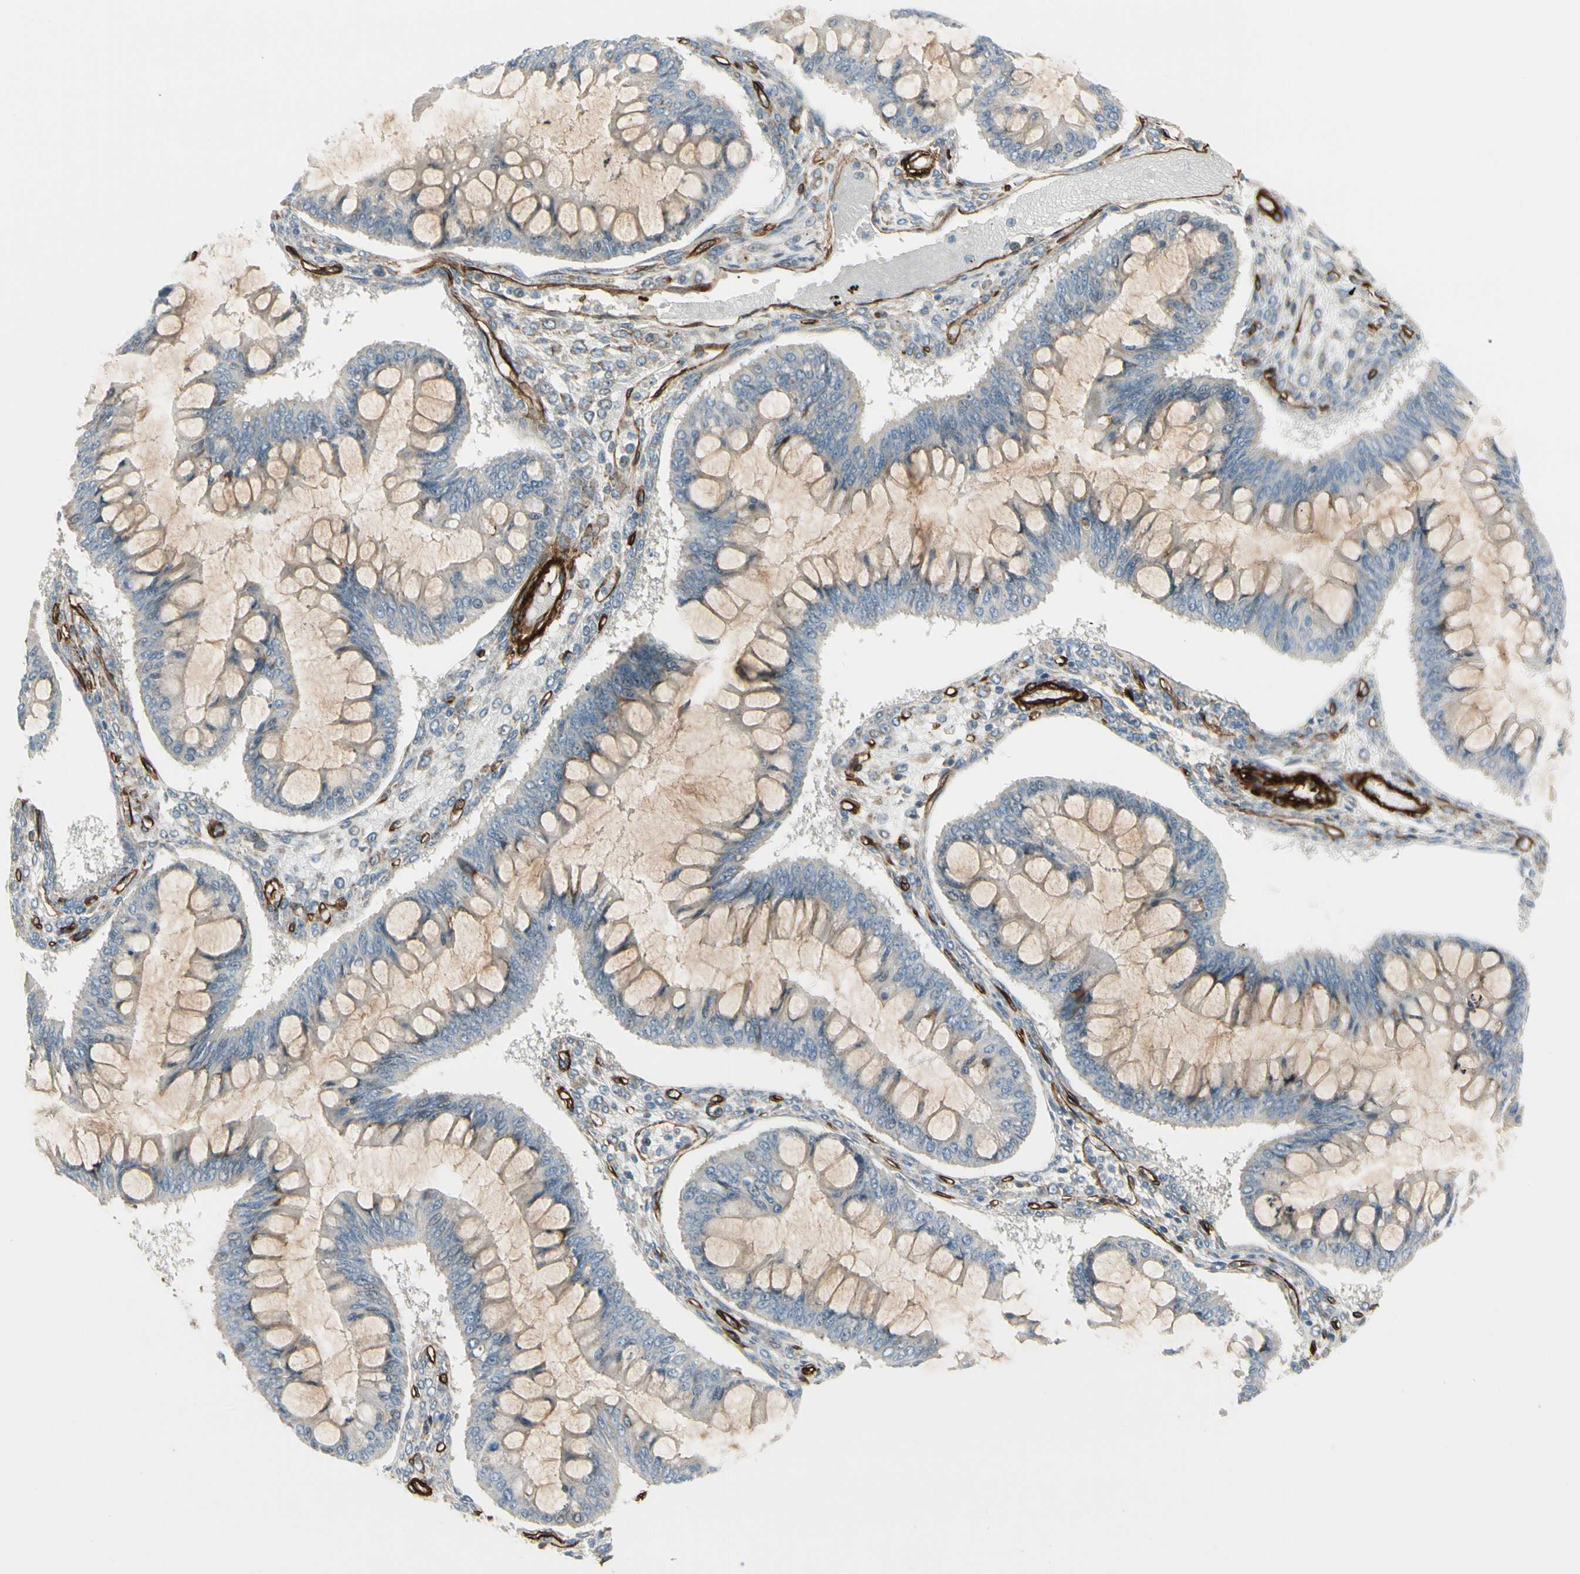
{"staining": {"intensity": "negative", "quantity": "none", "location": "none"}, "tissue": "ovarian cancer", "cell_type": "Tumor cells", "image_type": "cancer", "snomed": [{"axis": "morphology", "description": "Cystadenocarcinoma, mucinous, NOS"}, {"axis": "topography", "description": "Ovary"}], "caption": "There is no significant positivity in tumor cells of mucinous cystadenocarcinoma (ovarian). Nuclei are stained in blue.", "gene": "MCAM", "patient": {"sex": "female", "age": 73}}